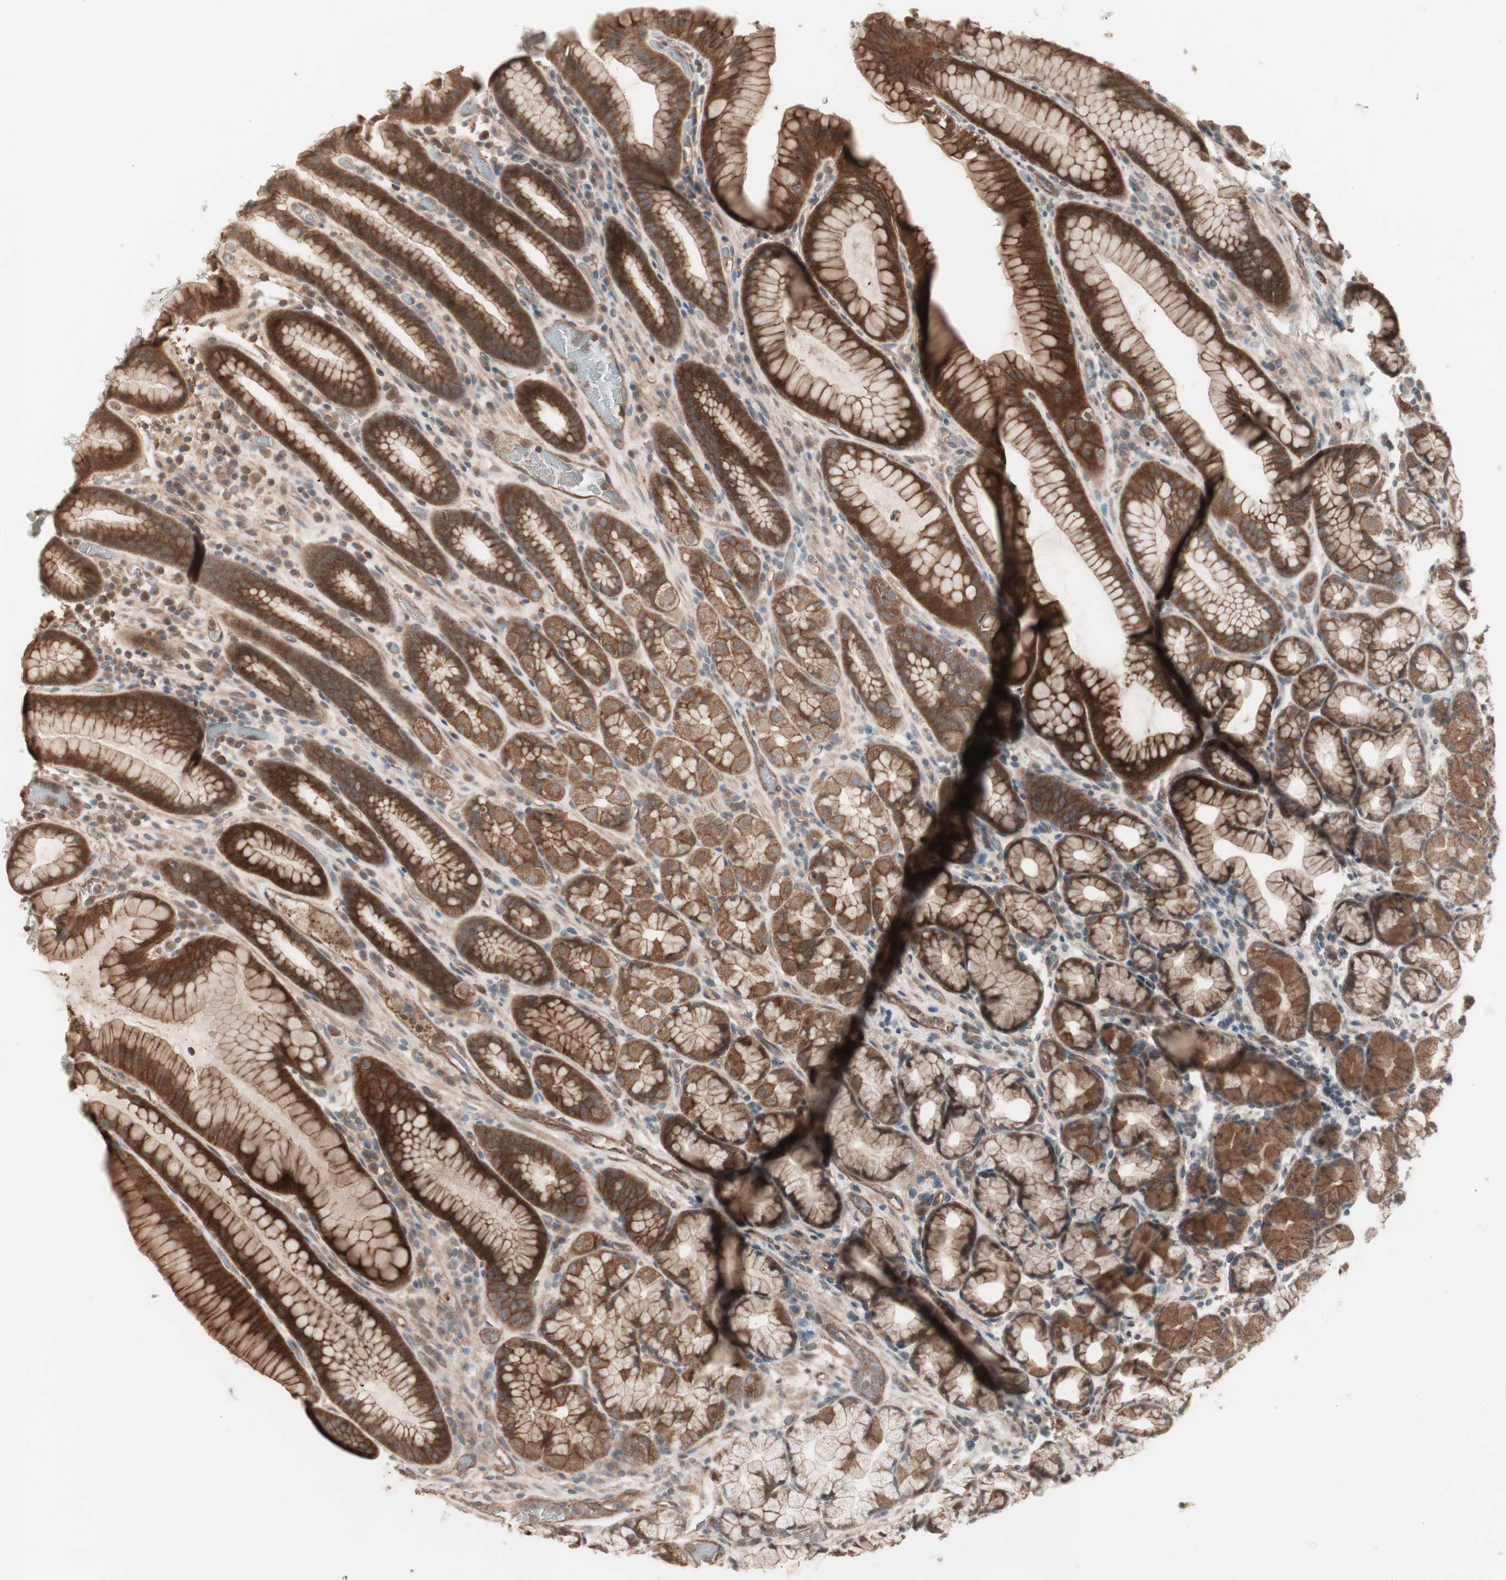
{"staining": {"intensity": "strong", "quantity": ">75%", "location": "cytoplasmic/membranous"}, "tissue": "stomach", "cell_type": "Glandular cells", "image_type": "normal", "snomed": [{"axis": "morphology", "description": "Normal tissue, NOS"}, {"axis": "topography", "description": "Stomach, upper"}], "caption": "Stomach stained for a protein displays strong cytoplasmic/membranous positivity in glandular cells.", "gene": "TFPI", "patient": {"sex": "male", "age": 68}}